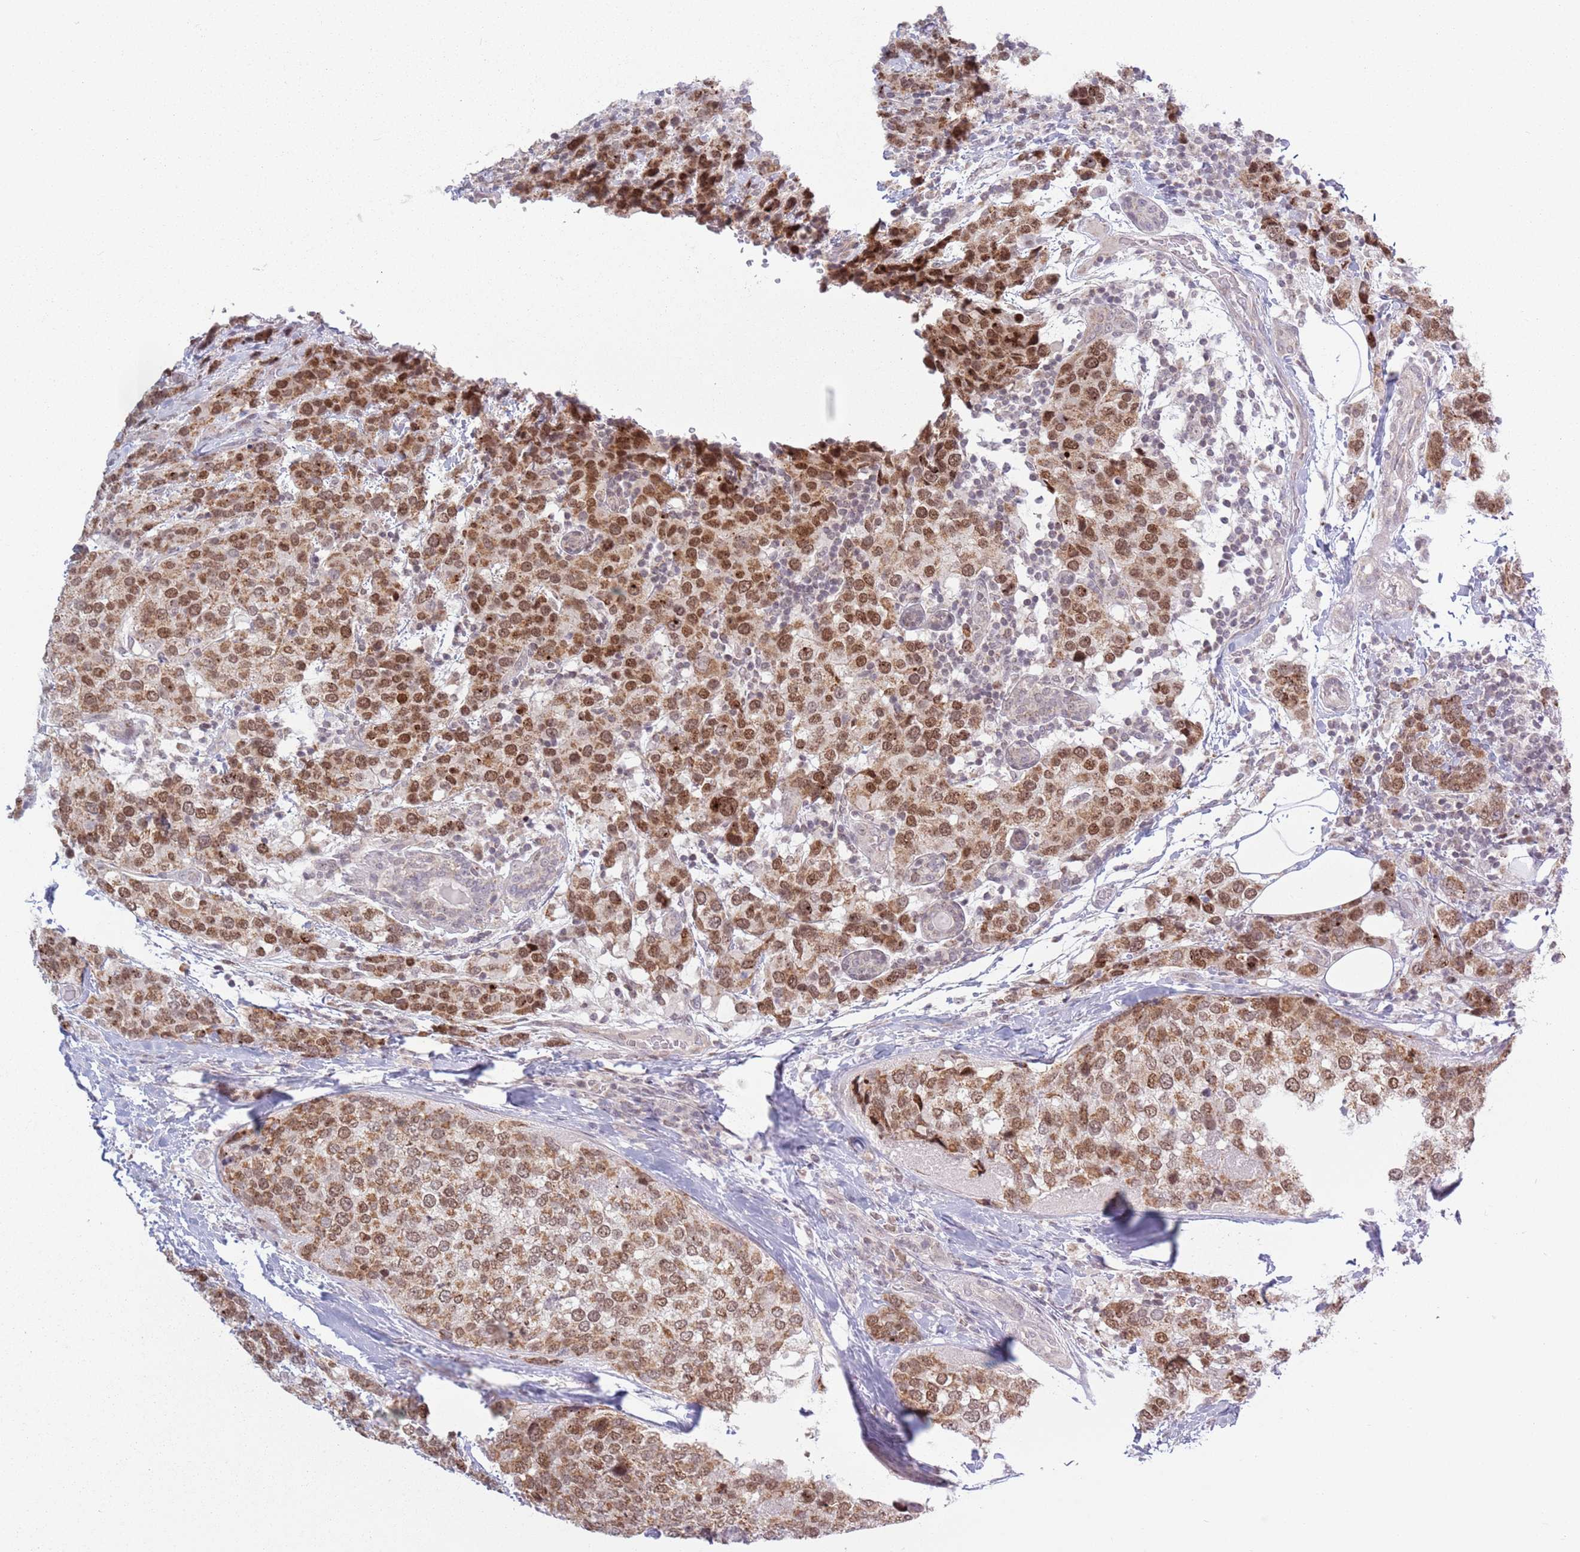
{"staining": {"intensity": "moderate", "quantity": ">75%", "location": "cytoplasmic/membranous,nuclear"}, "tissue": "breast cancer", "cell_type": "Tumor cells", "image_type": "cancer", "snomed": [{"axis": "morphology", "description": "Lobular carcinoma"}, {"axis": "topography", "description": "Breast"}], "caption": "An IHC image of neoplastic tissue is shown. Protein staining in brown labels moderate cytoplasmic/membranous and nuclear positivity in breast lobular carcinoma within tumor cells.", "gene": "MRPL34", "patient": {"sex": "female", "age": 59}}